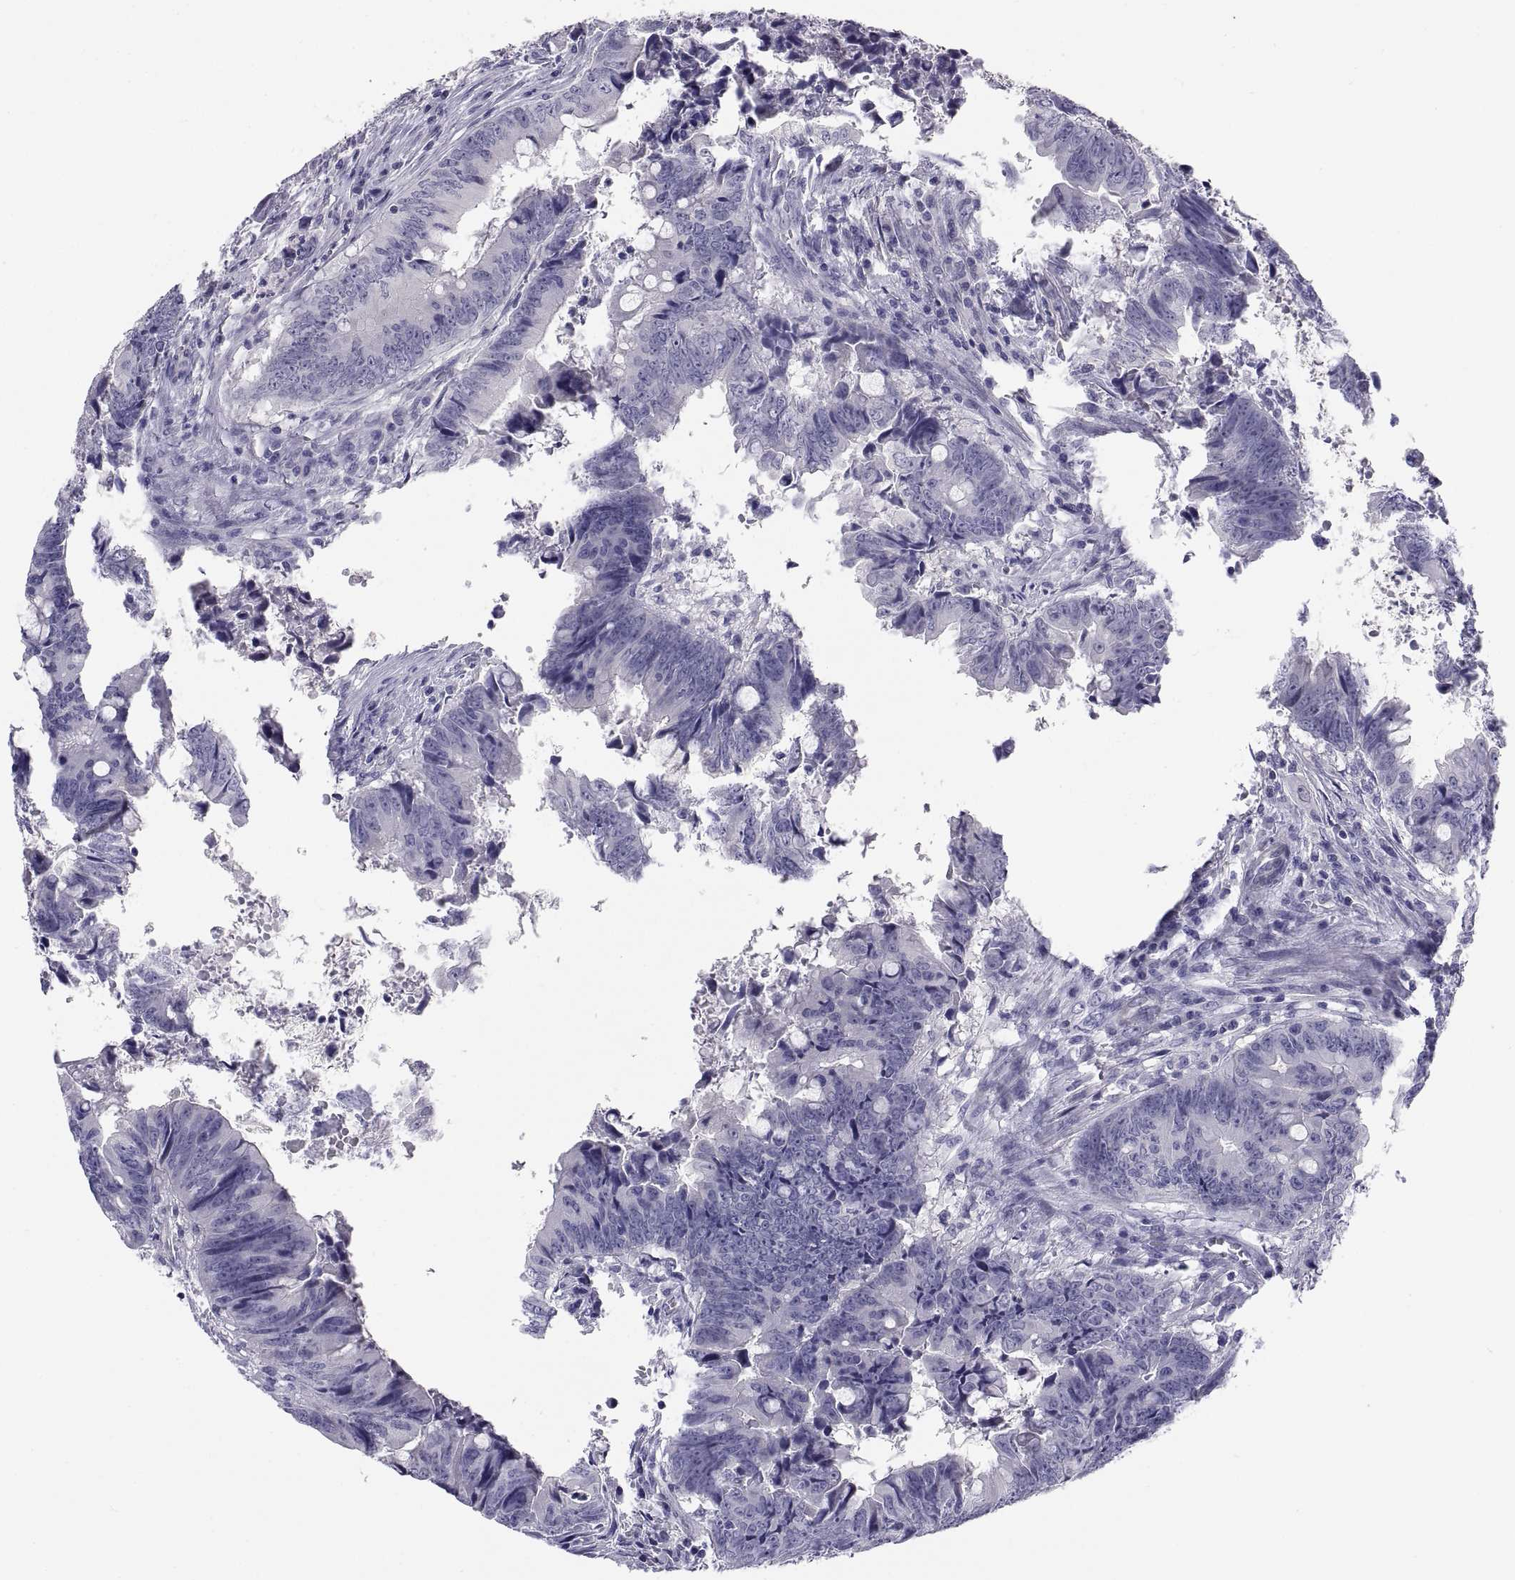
{"staining": {"intensity": "negative", "quantity": "none", "location": "none"}, "tissue": "colorectal cancer", "cell_type": "Tumor cells", "image_type": "cancer", "snomed": [{"axis": "morphology", "description": "Adenocarcinoma, NOS"}, {"axis": "topography", "description": "Colon"}], "caption": "Immunohistochemical staining of human colorectal cancer (adenocarcinoma) exhibits no significant staining in tumor cells.", "gene": "STRC", "patient": {"sex": "female", "age": 82}}